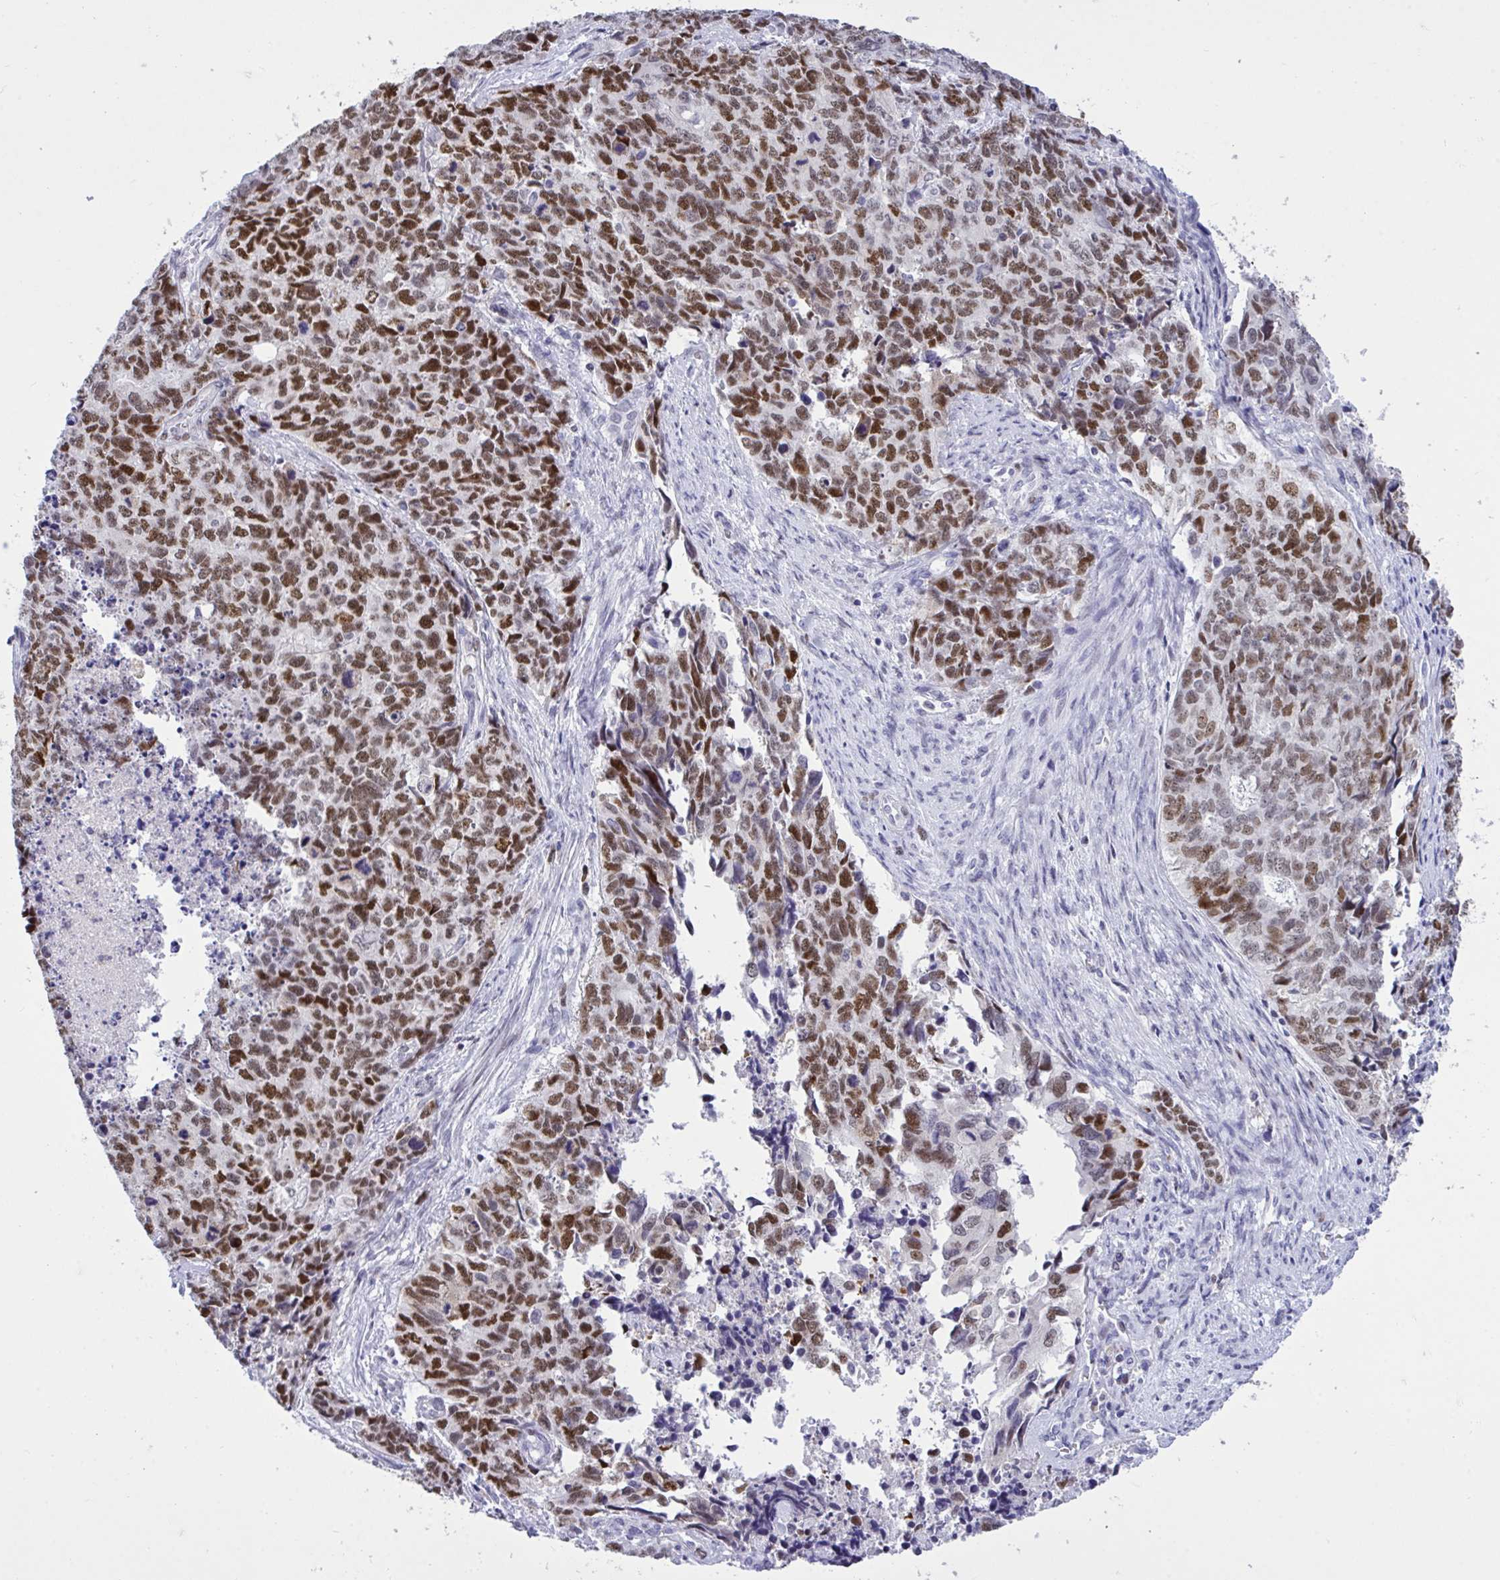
{"staining": {"intensity": "strong", "quantity": ">75%", "location": "nuclear"}, "tissue": "cervical cancer", "cell_type": "Tumor cells", "image_type": "cancer", "snomed": [{"axis": "morphology", "description": "Adenocarcinoma, NOS"}, {"axis": "topography", "description": "Cervix"}], "caption": "Immunohistochemistry micrograph of neoplastic tissue: human cervical cancer (adenocarcinoma) stained using immunohistochemistry (IHC) reveals high levels of strong protein expression localized specifically in the nuclear of tumor cells, appearing as a nuclear brown color.", "gene": "C1QL2", "patient": {"sex": "female", "age": 63}}